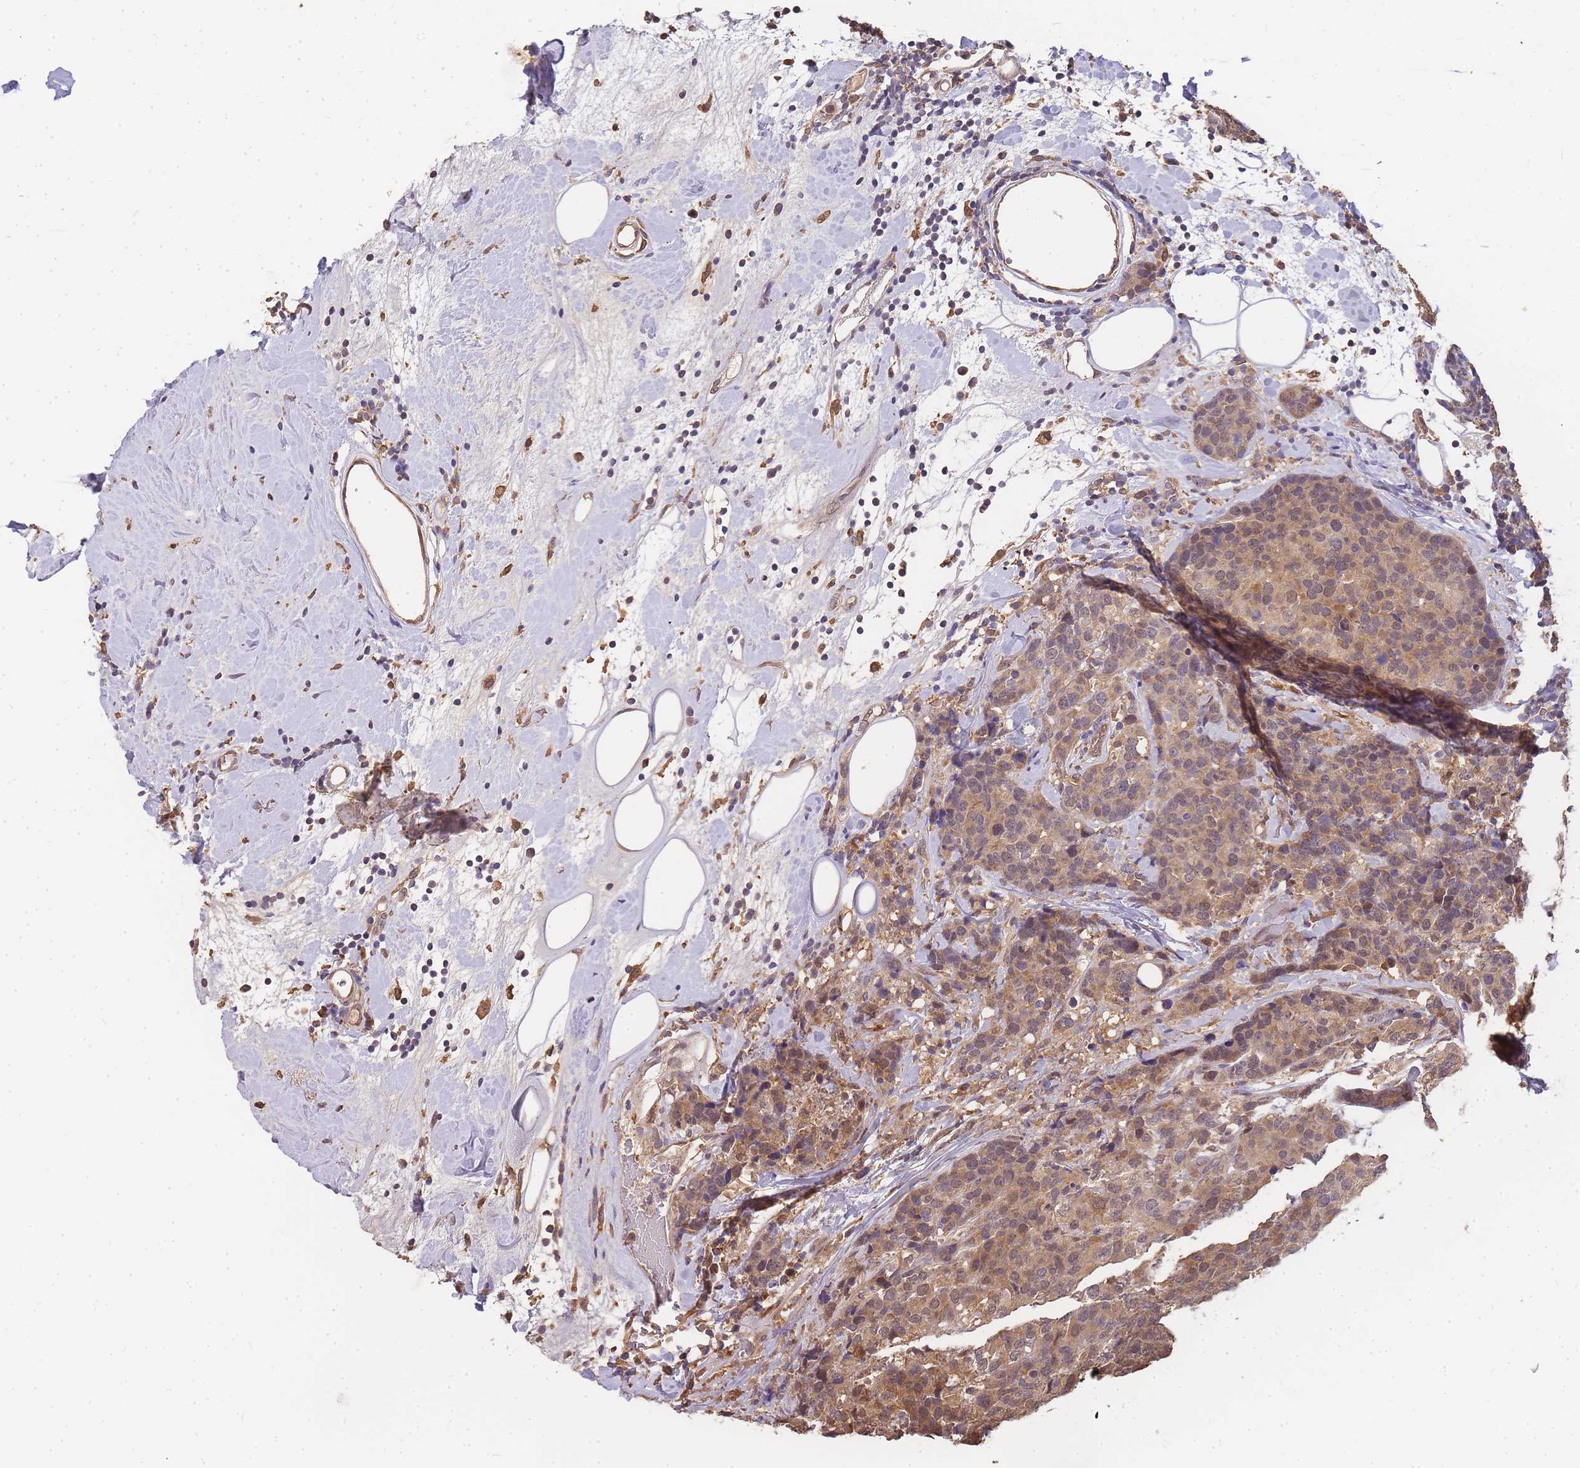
{"staining": {"intensity": "moderate", "quantity": ">75%", "location": "cytoplasmic/membranous"}, "tissue": "breast cancer", "cell_type": "Tumor cells", "image_type": "cancer", "snomed": [{"axis": "morphology", "description": "Lobular carcinoma"}, {"axis": "topography", "description": "Breast"}], "caption": "Lobular carcinoma (breast) stained with immunohistochemistry exhibits moderate cytoplasmic/membranous positivity in approximately >75% of tumor cells.", "gene": "CDKN2AIPNL", "patient": {"sex": "female", "age": 59}}